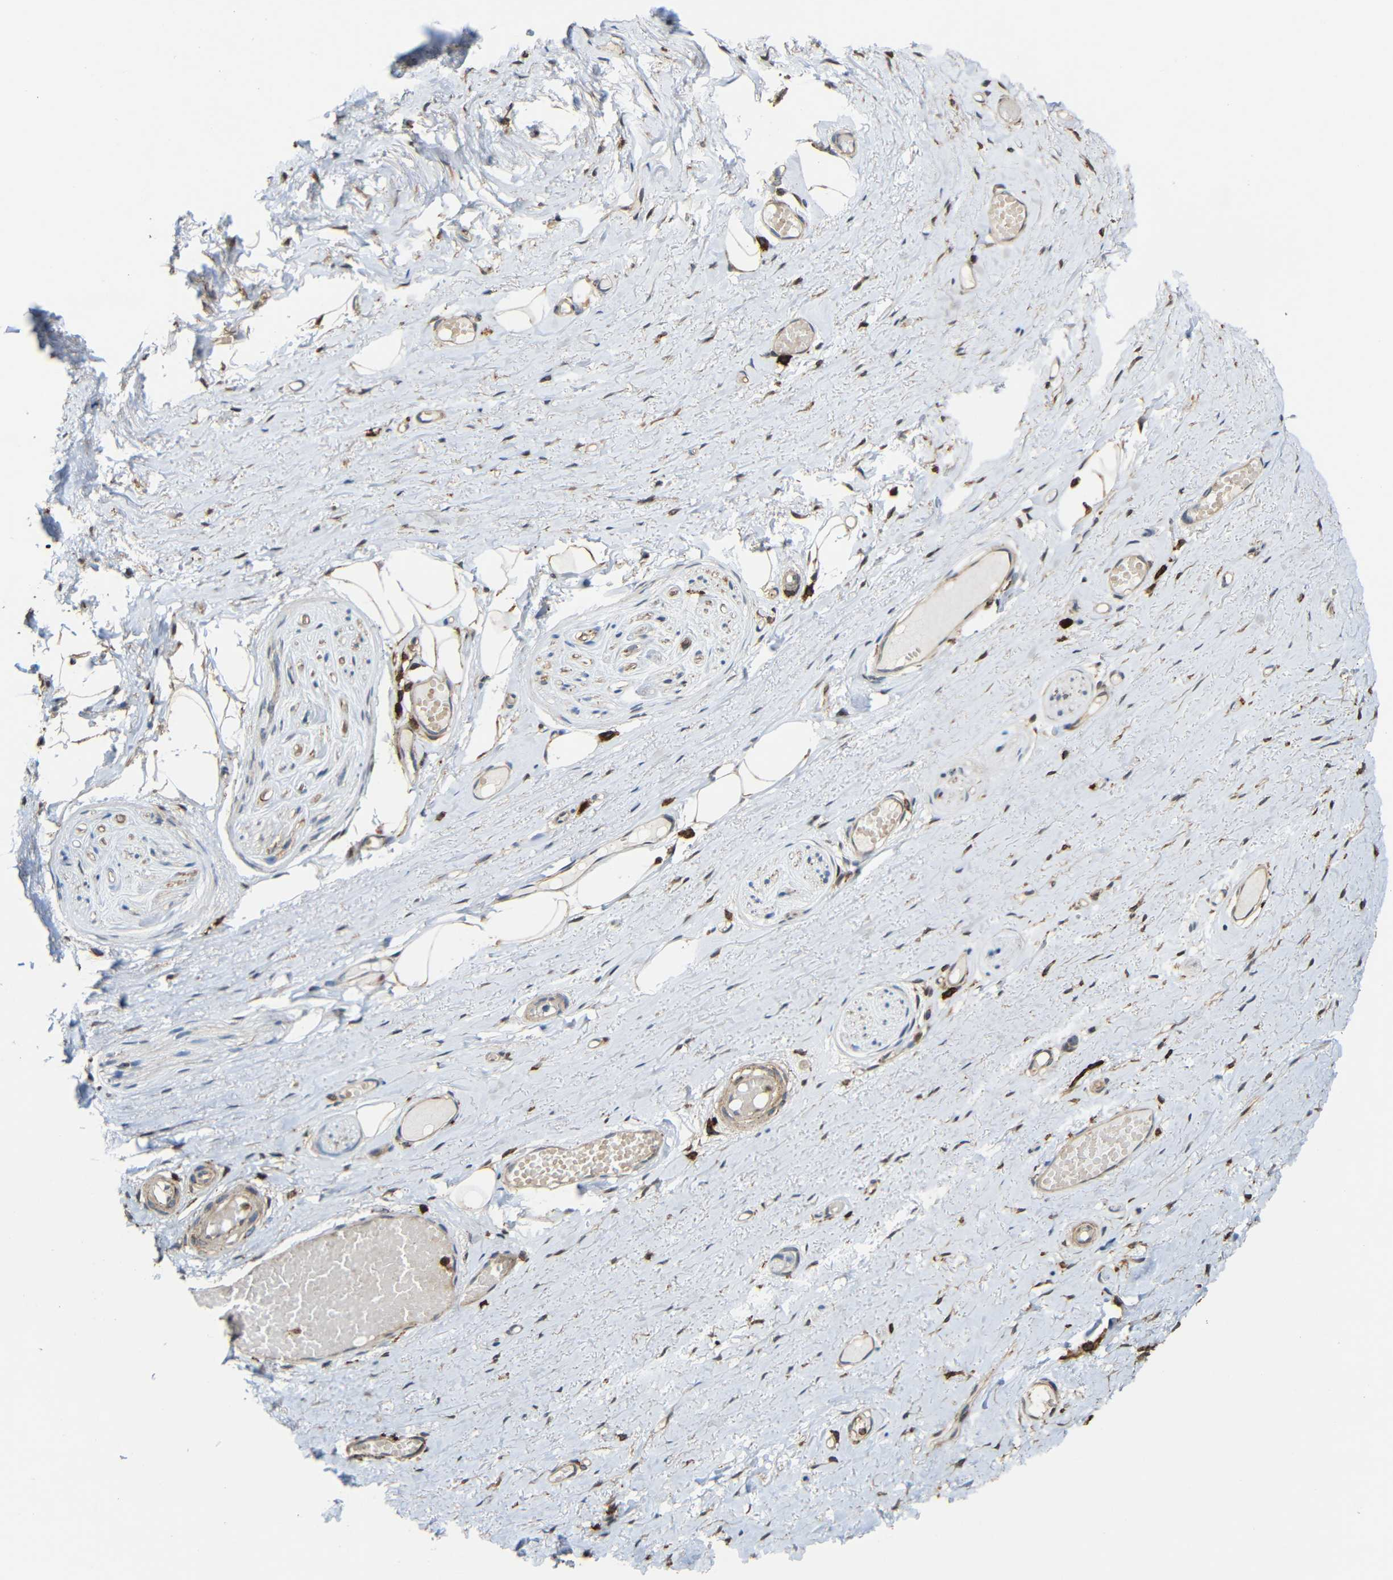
{"staining": {"intensity": "moderate", "quantity": ">75%", "location": "cytoplasmic/membranous"}, "tissue": "skin", "cell_type": "Epidermal cells", "image_type": "normal", "snomed": [{"axis": "morphology", "description": "Normal tissue, NOS"}, {"axis": "topography", "description": "Vulva"}], "caption": "Normal skin reveals moderate cytoplasmic/membranous positivity in approximately >75% of epidermal cells, visualized by immunohistochemistry. (brown staining indicates protein expression, while blue staining denotes nuclei).", "gene": "C1GALT1", "patient": {"sex": "female", "age": 54}}